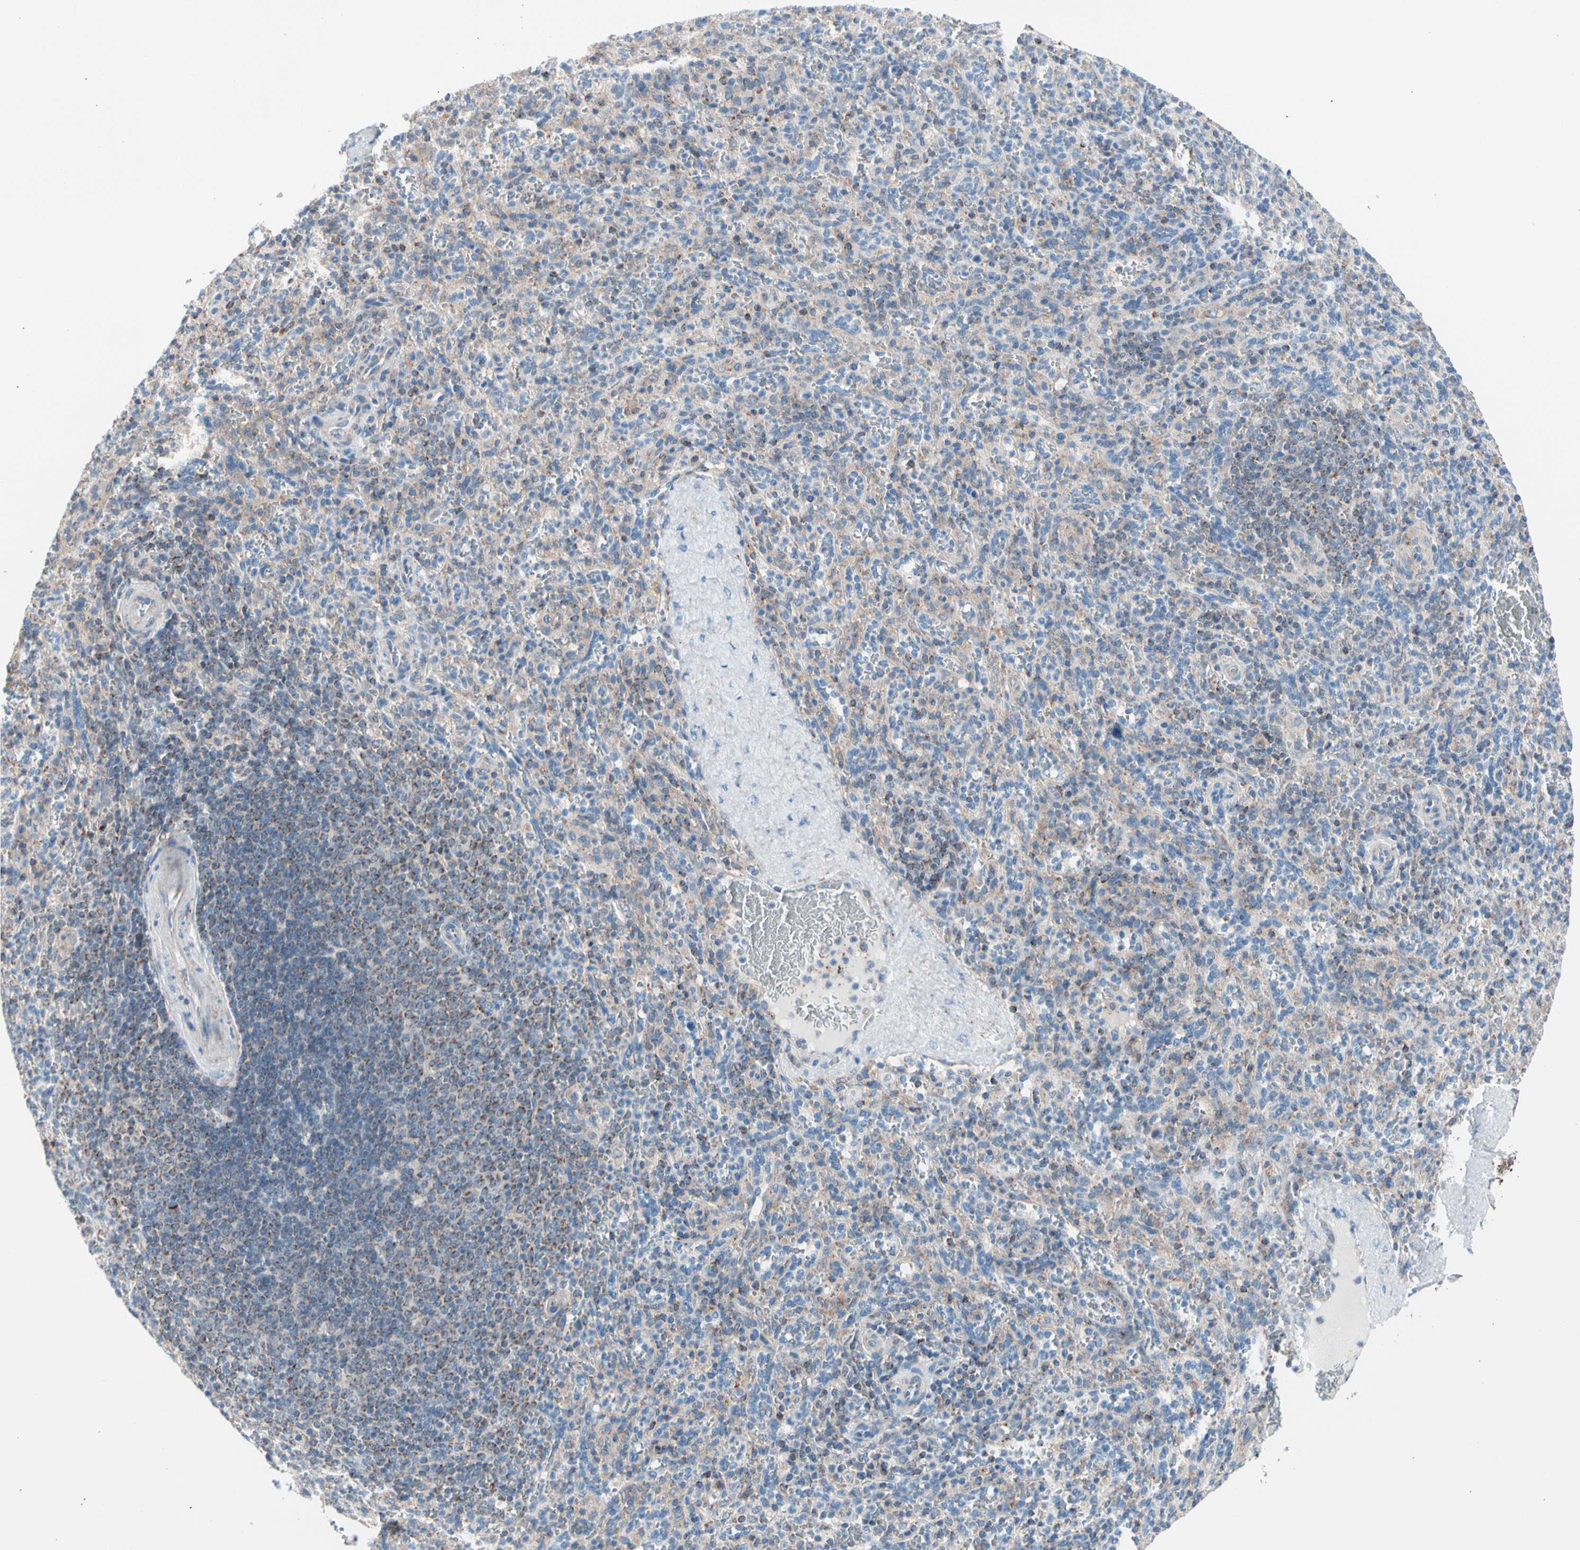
{"staining": {"intensity": "moderate", "quantity": "<25%", "location": "cytoplasmic/membranous"}, "tissue": "spleen", "cell_type": "Cells in red pulp", "image_type": "normal", "snomed": [{"axis": "morphology", "description": "Normal tissue, NOS"}, {"axis": "topography", "description": "Spleen"}], "caption": "IHC micrograph of normal spleen: human spleen stained using immunohistochemistry displays low levels of moderate protein expression localized specifically in the cytoplasmic/membranous of cells in red pulp, appearing as a cytoplasmic/membranous brown color.", "gene": "HK1", "patient": {"sex": "male", "age": 36}}